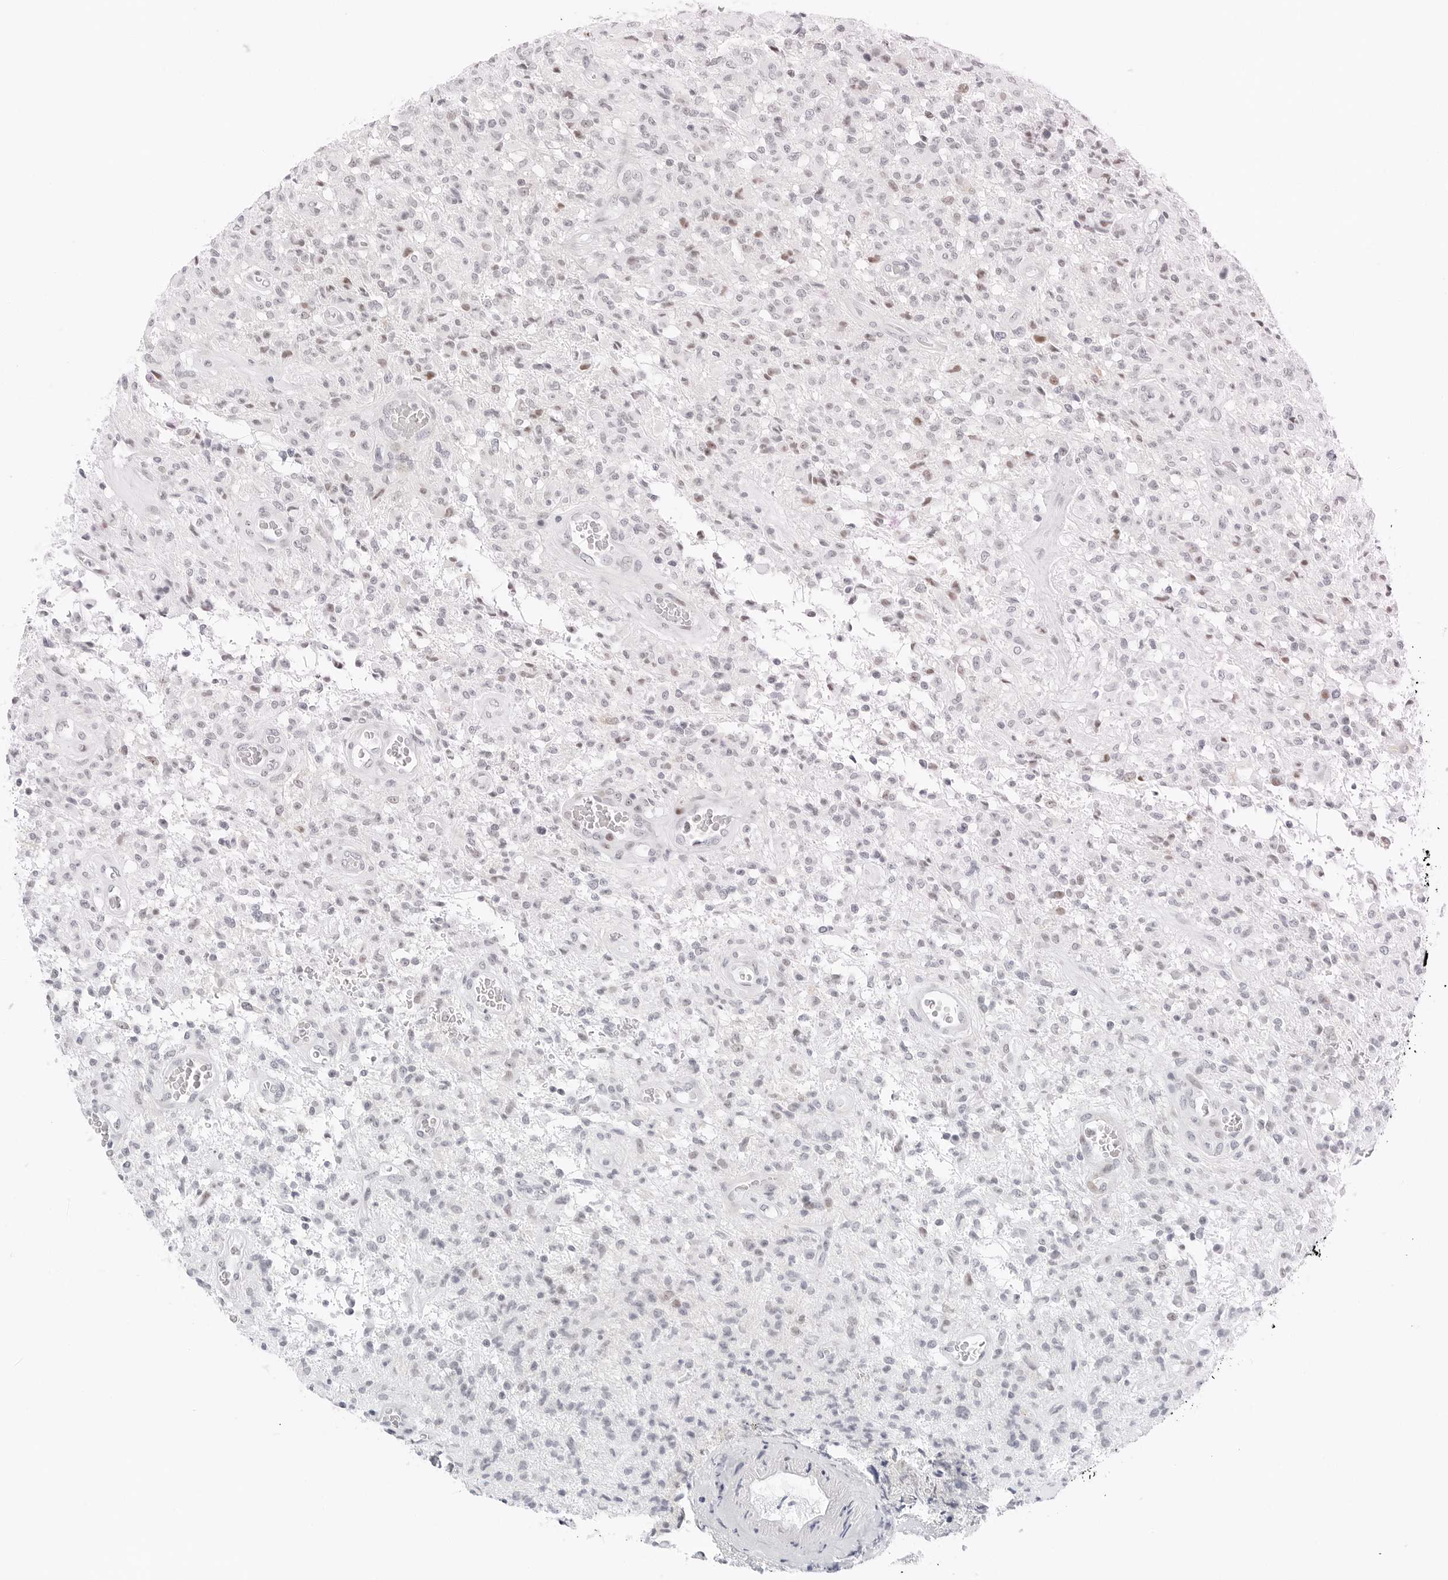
{"staining": {"intensity": "weak", "quantity": "<25%", "location": "nuclear"}, "tissue": "glioma", "cell_type": "Tumor cells", "image_type": "cancer", "snomed": [{"axis": "morphology", "description": "Glioma, malignant, High grade"}, {"axis": "topography", "description": "Brain"}], "caption": "This photomicrograph is of high-grade glioma (malignant) stained with immunohistochemistry to label a protein in brown with the nuclei are counter-stained blue. There is no positivity in tumor cells.", "gene": "NTMT2", "patient": {"sex": "female", "age": 57}}